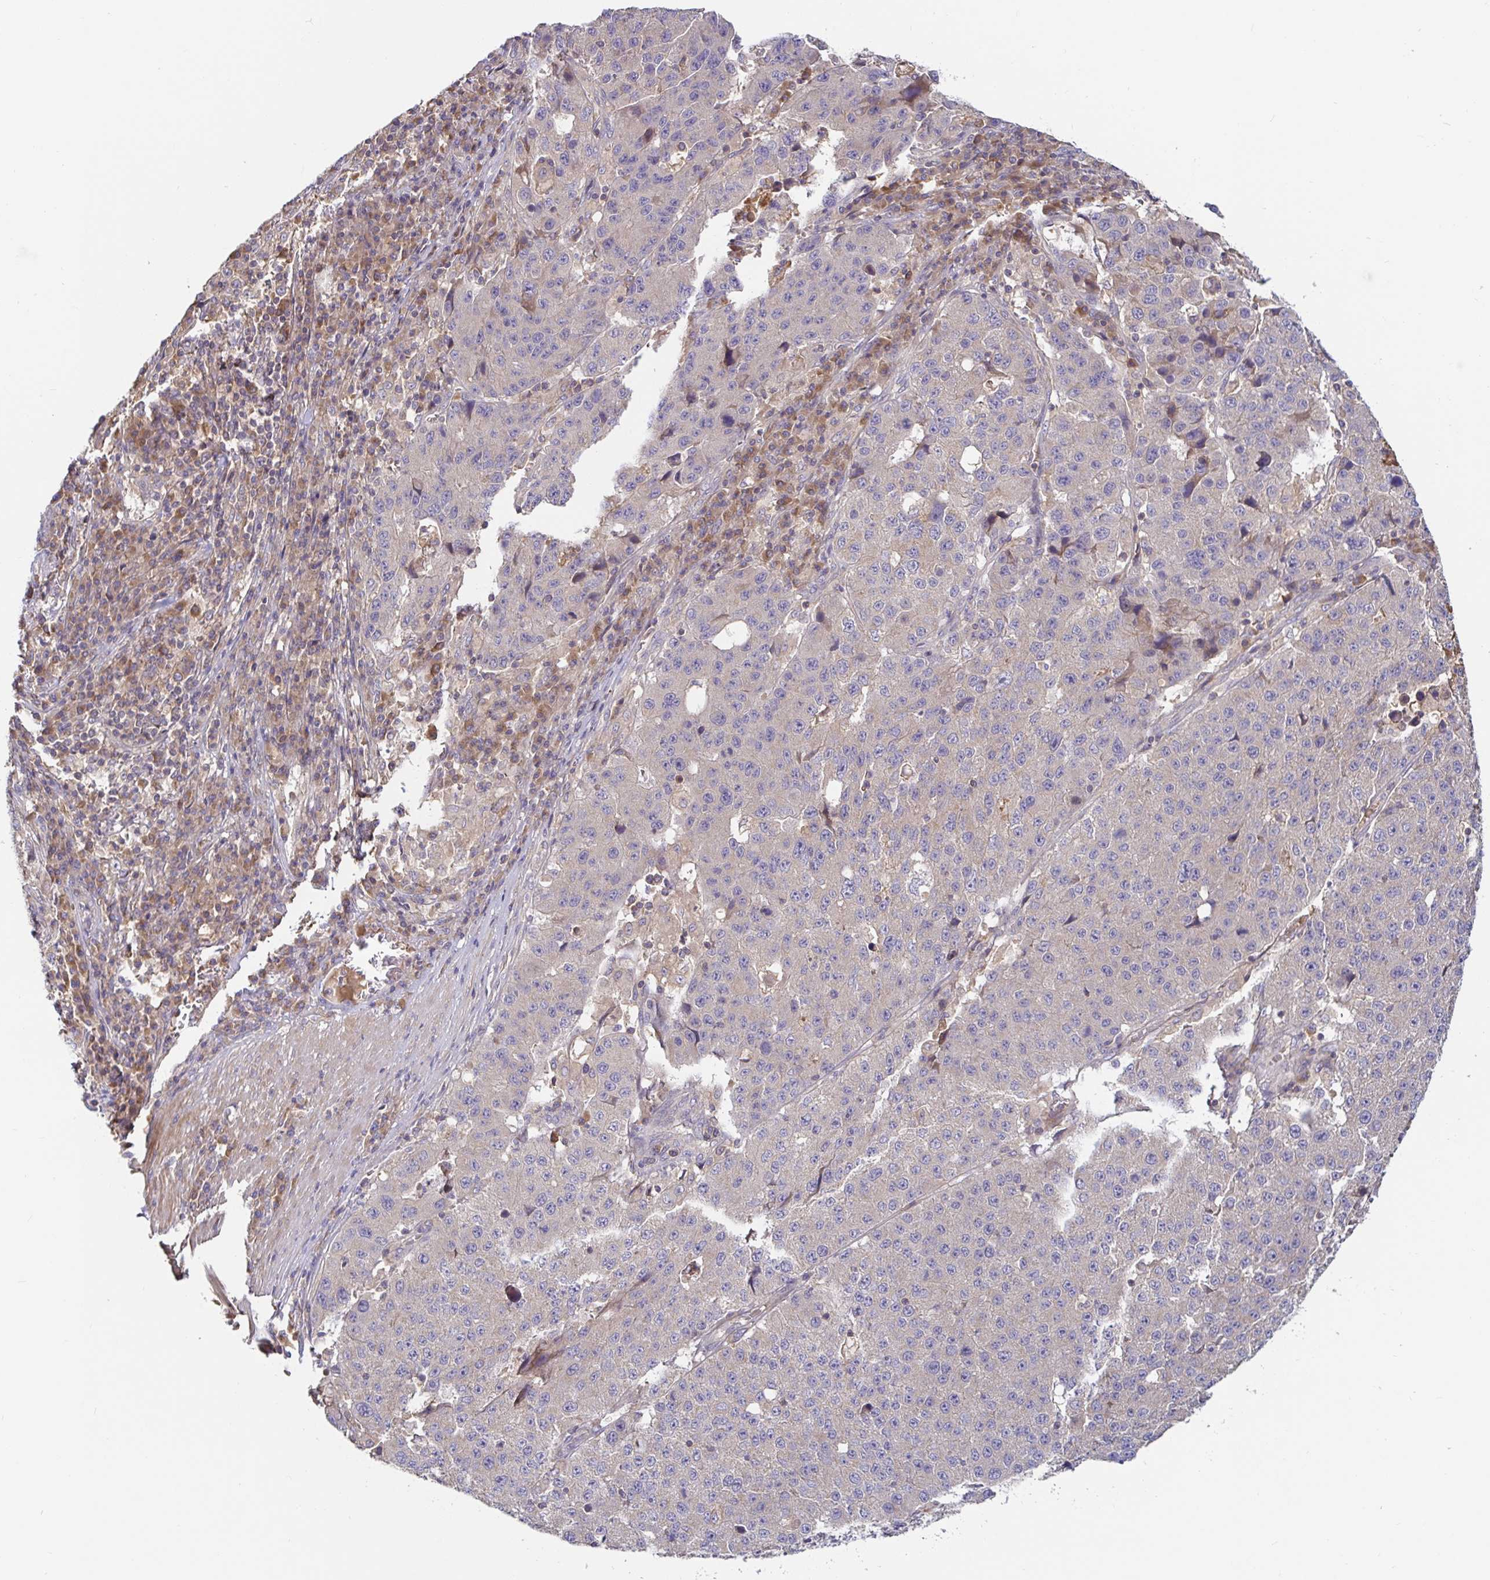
{"staining": {"intensity": "negative", "quantity": "none", "location": "none"}, "tissue": "stomach cancer", "cell_type": "Tumor cells", "image_type": "cancer", "snomed": [{"axis": "morphology", "description": "Adenocarcinoma, NOS"}, {"axis": "topography", "description": "Stomach"}], "caption": "An IHC micrograph of stomach adenocarcinoma is shown. There is no staining in tumor cells of stomach adenocarcinoma.", "gene": "LARP1", "patient": {"sex": "male", "age": 71}}